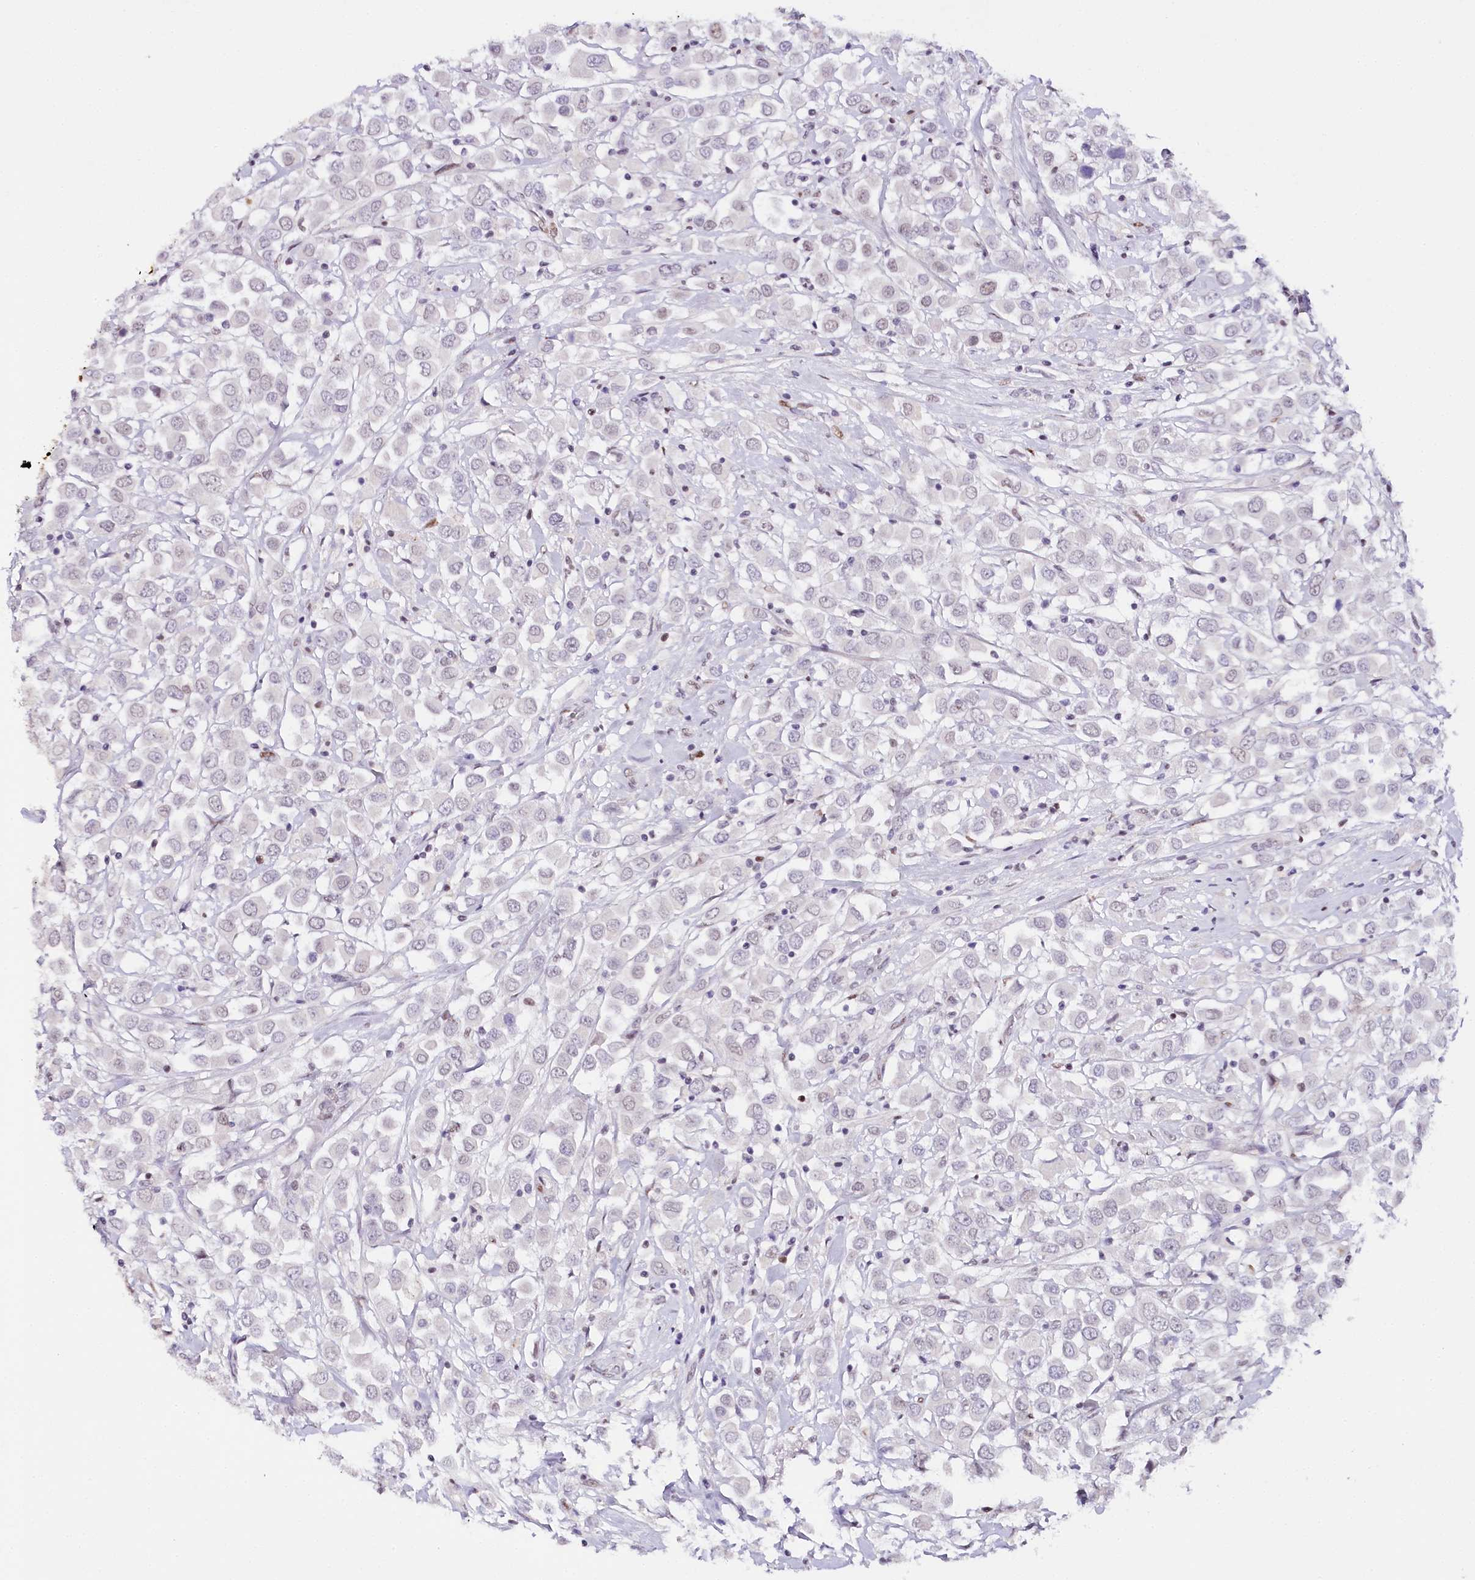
{"staining": {"intensity": "negative", "quantity": "none", "location": "none"}, "tissue": "breast cancer", "cell_type": "Tumor cells", "image_type": "cancer", "snomed": [{"axis": "morphology", "description": "Duct carcinoma"}, {"axis": "topography", "description": "Breast"}], "caption": "Tumor cells are negative for protein expression in human infiltrating ductal carcinoma (breast).", "gene": "TP53", "patient": {"sex": "female", "age": 61}}